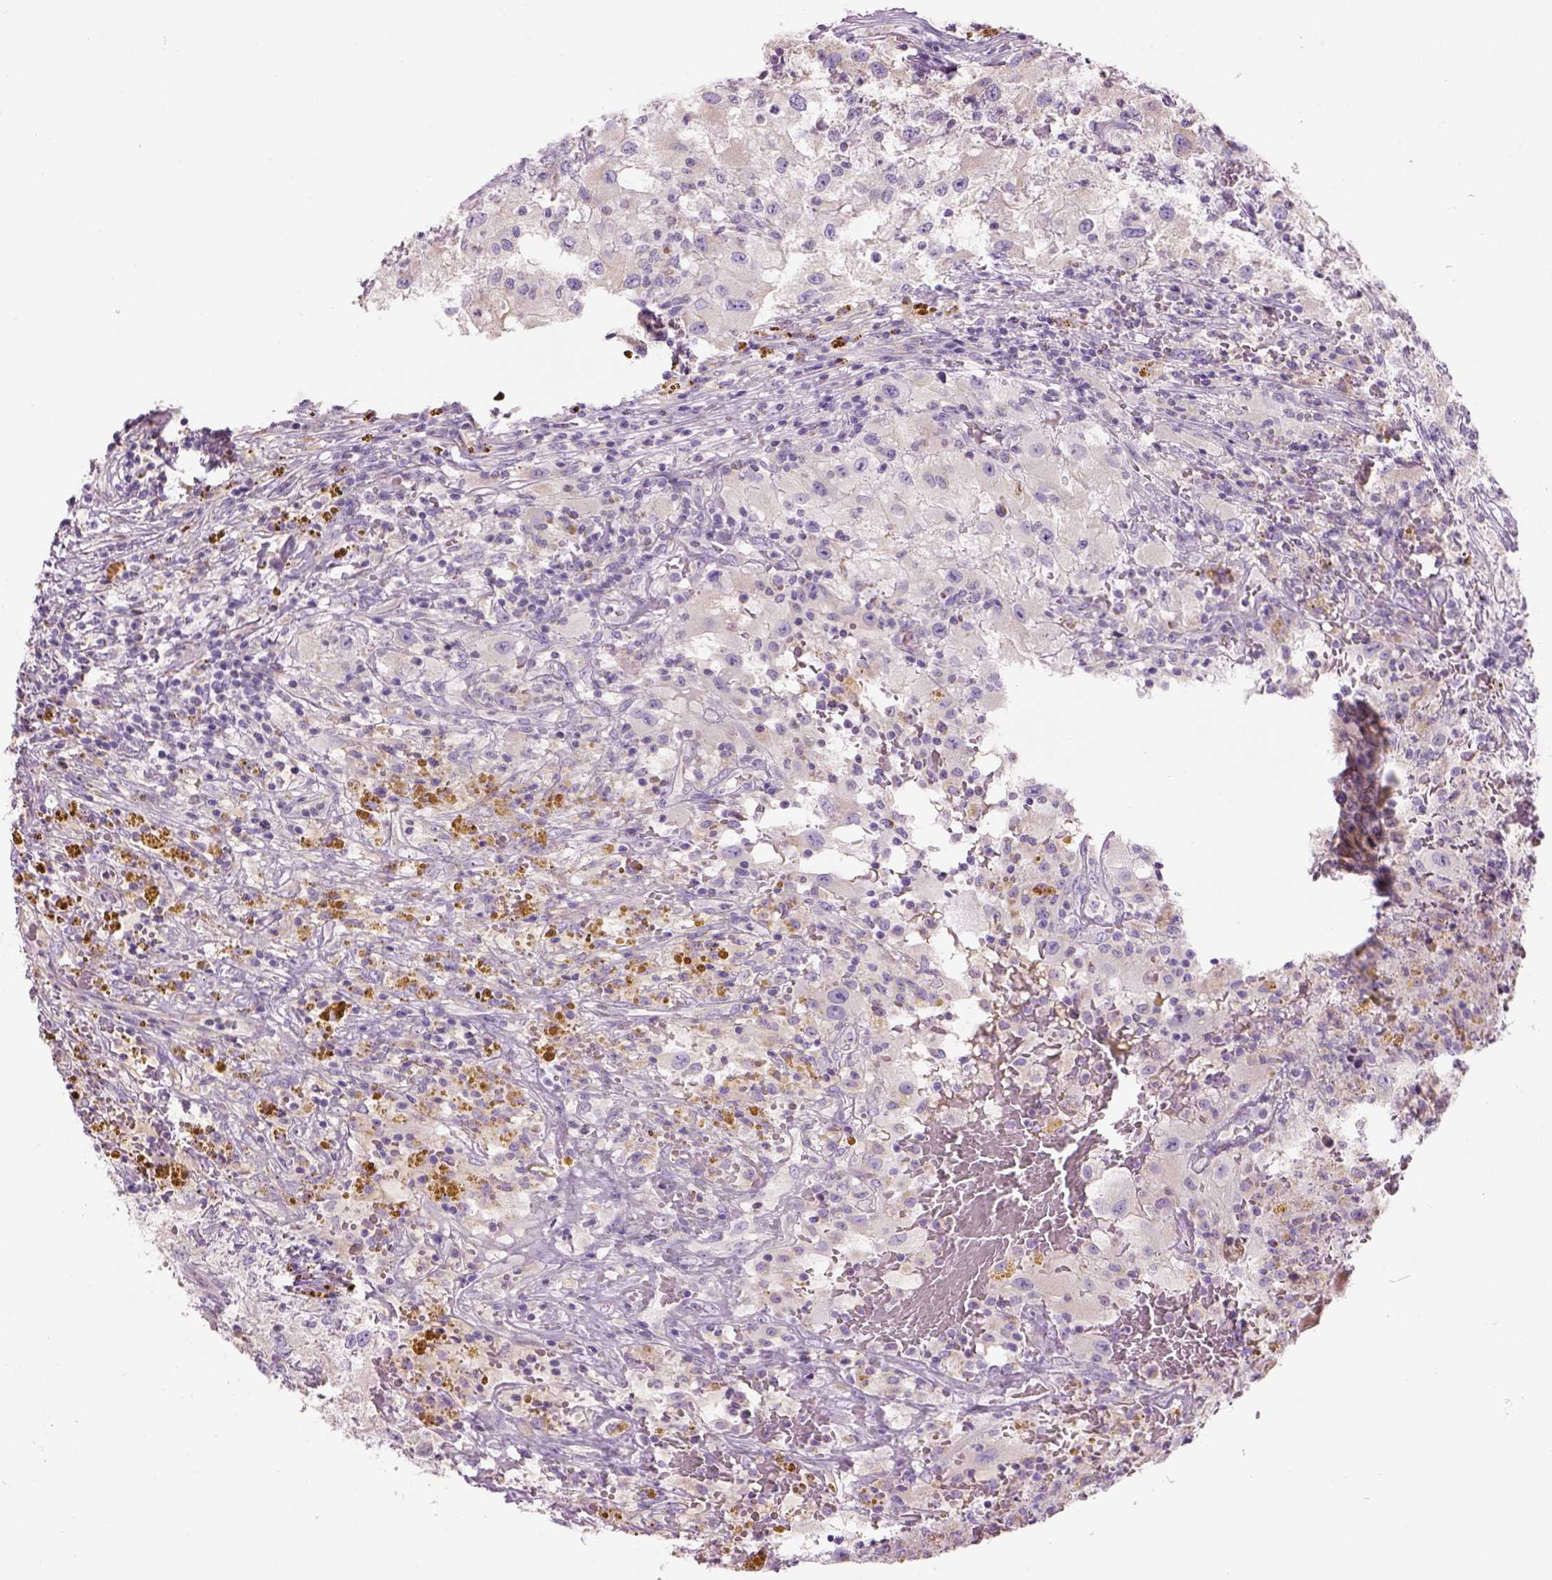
{"staining": {"intensity": "weak", "quantity": "<25%", "location": "cytoplasmic/membranous"}, "tissue": "renal cancer", "cell_type": "Tumor cells", "image_type": "cancer", "snomed": [{"axis": "morphology", "description": "Adenocarcinoma, NOS"}, {"axis": "topography", "description": "Kidney"}], "caption": "Immunohistochemical staining of human renal cancer (adenocarcinoma) demonstrates no significant staining in tumor cells.", "gene": "IFT52", "patient": {"sex": "female", "age": 67}}